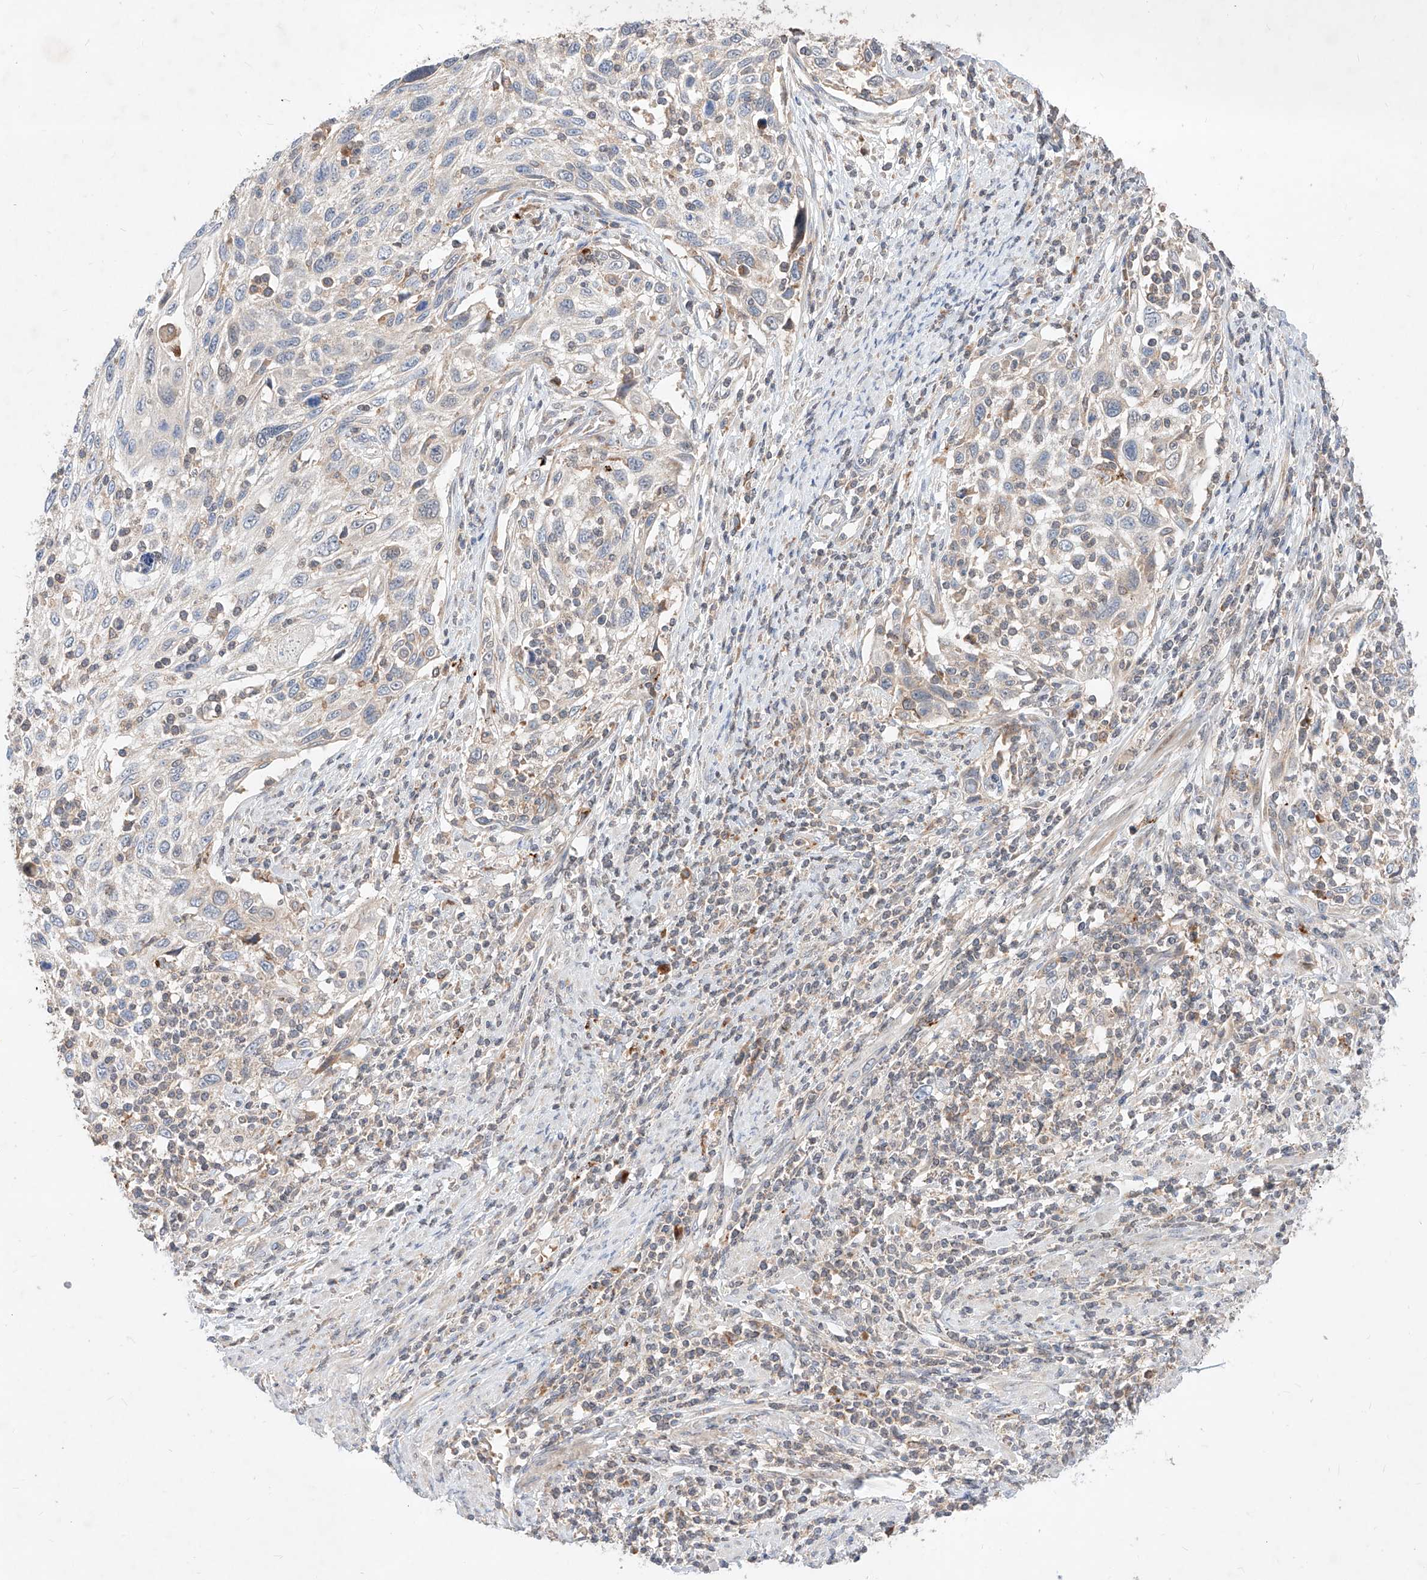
{"staining": {"intensity": "negative", "quantity": "none", "location": "none"}, "tissue": "cervical cancer", "cell_type": "Tumor cells", "image_type": "cancer", "snomed": [{"axis": "morphology", "description": "Squamous cell carcinoma, NOS"}, {"axis": "topography", "description": "Cervix"}], "caption": "Cervical cancer was stained to show a protein in brown. There is no significant positivity in tumor cells.", "gene": "TSNAX", "patient": {"sex": "female", "age": 70}}